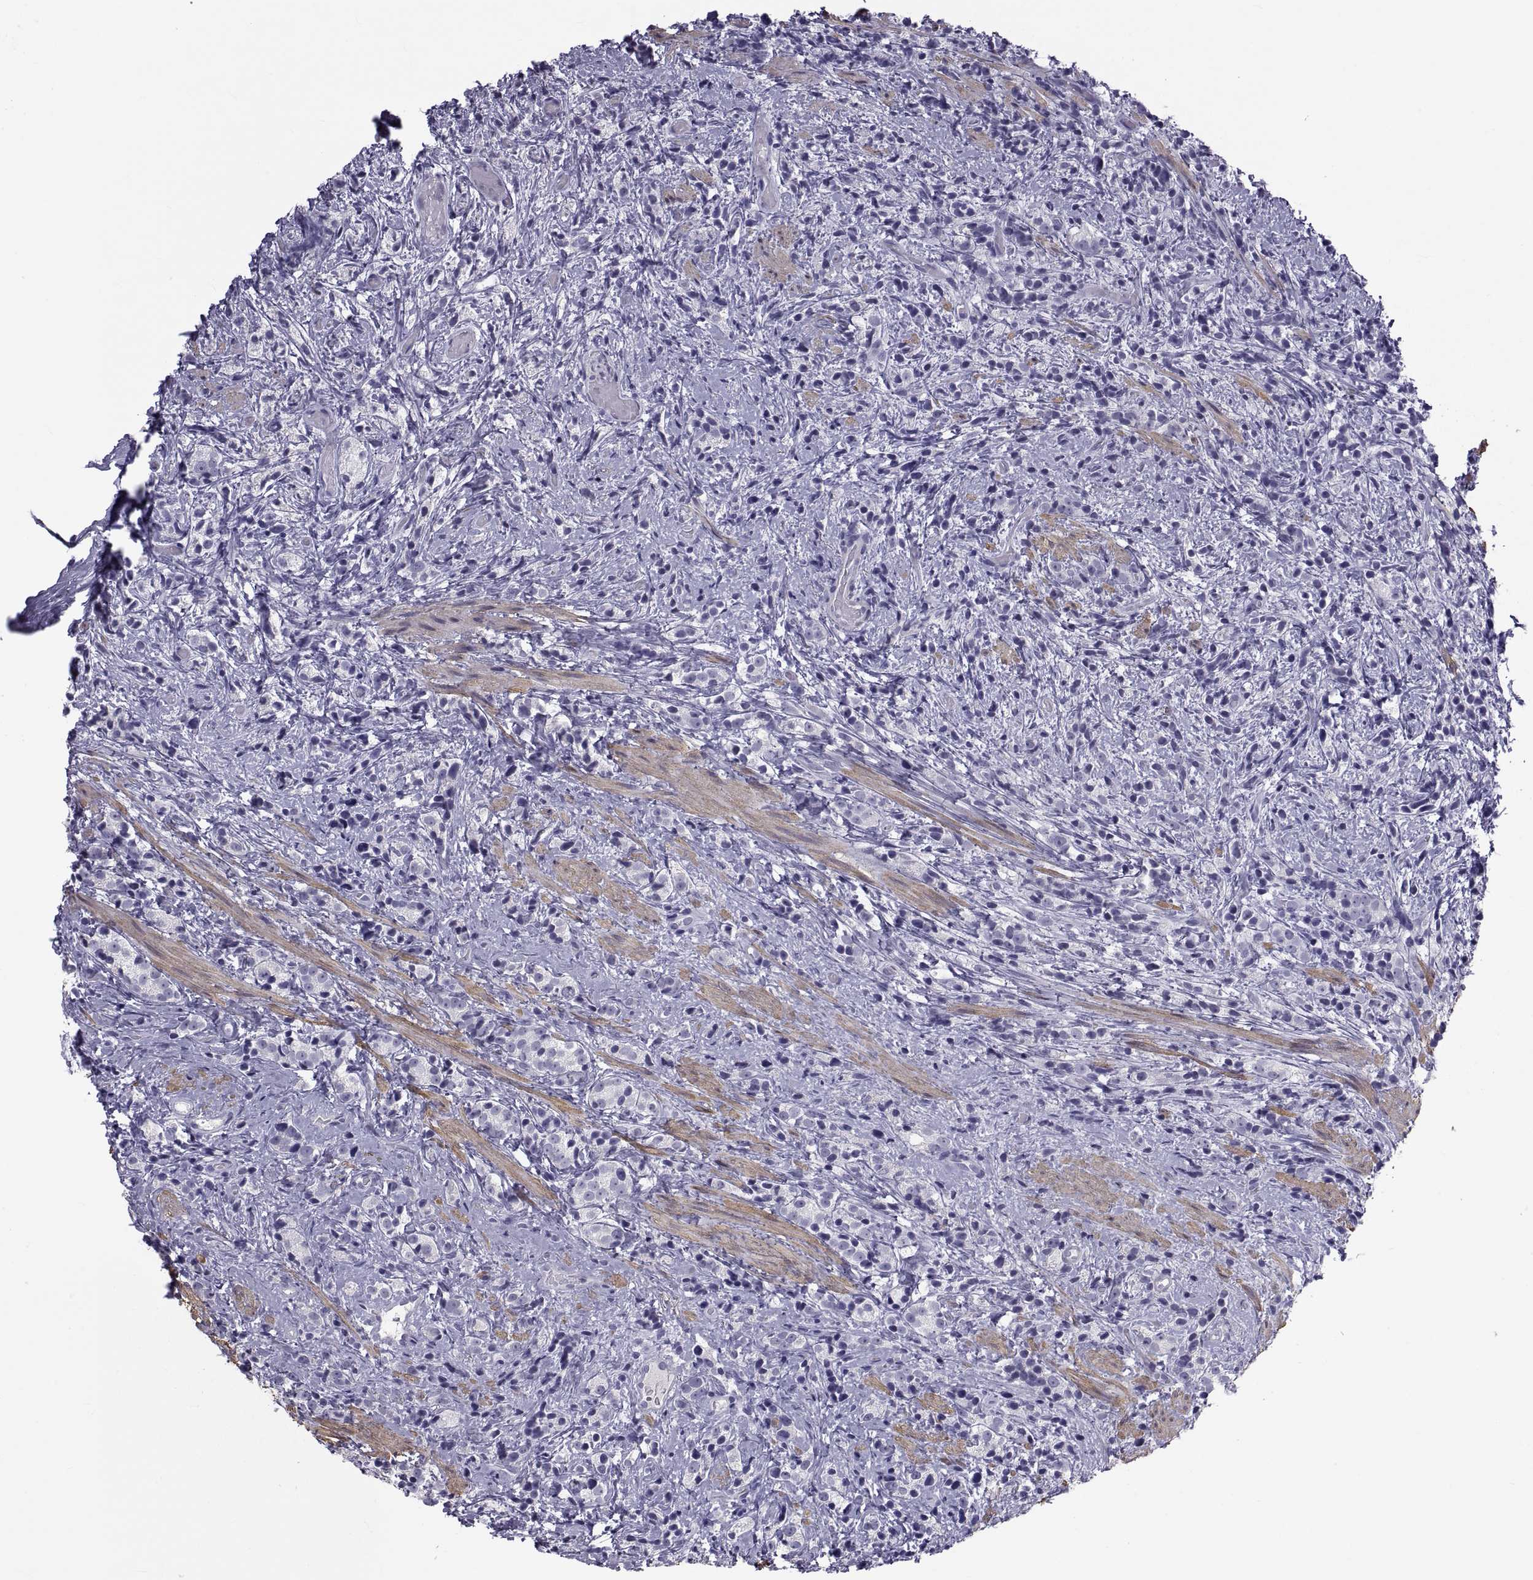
{"staining": {"intensity": "negative", "quantity": "none", "location": "none"}, "tissue": "prostate cancer", "cell_type": "Tumor cells", "image_type": "cancer", "snomed": [{"axis": "morphology", "description": "Adenocarcinoma, High grade"}, {"axis": "topography", "description": "Prostate"}], "caption": "This is an immunohistochemistry (IHC) image of prostate cancer (high-grade adenocarcinoma). There is no positivity in tumor cells.", "gene": "MAGEB1", "patient": {"sex": "male", "age": 53}}